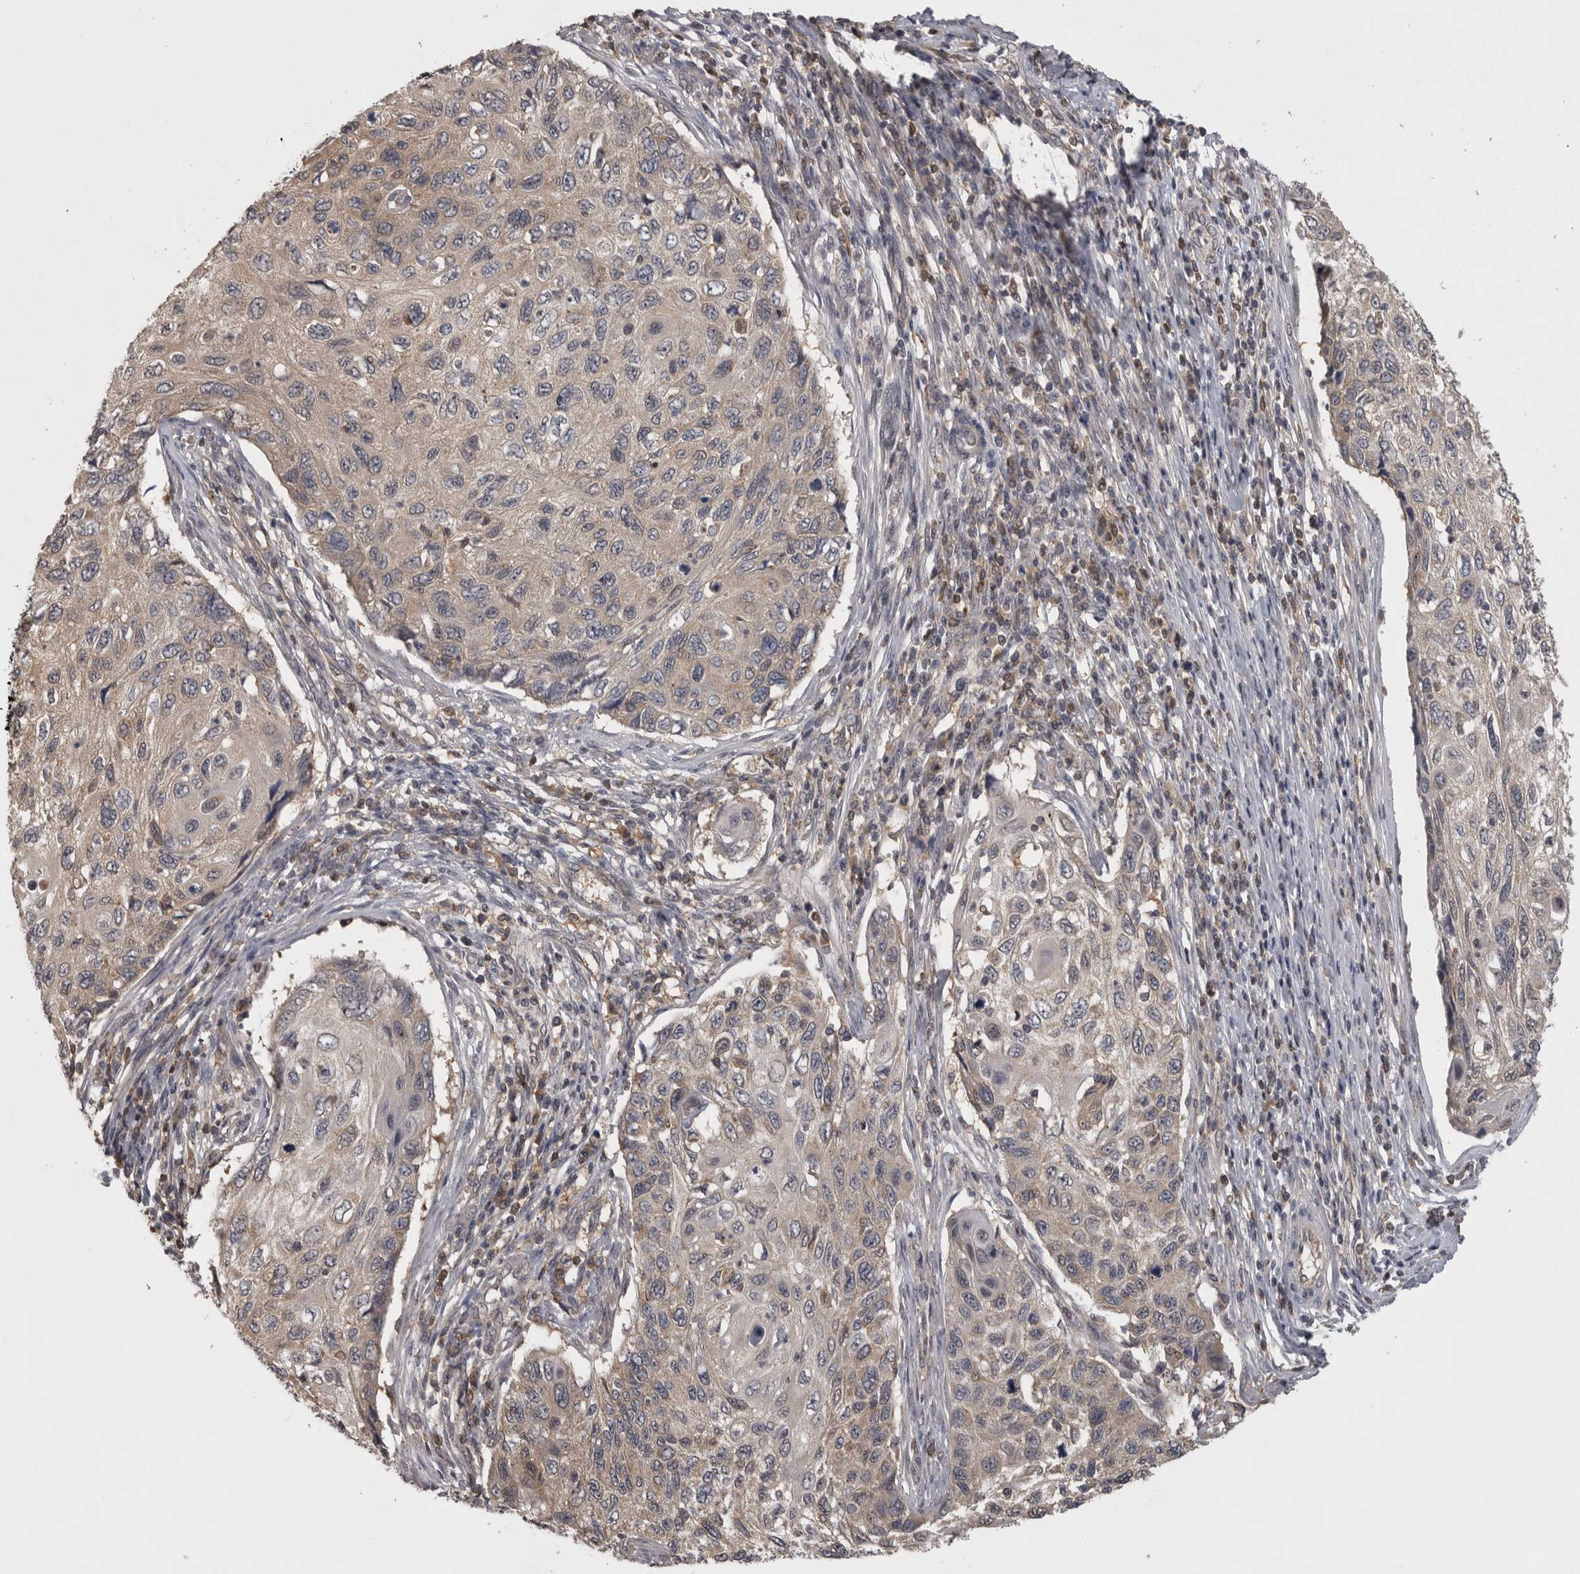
{"staining": {"intensity": "weak", "quantity": "25%-75%", "location": "cytoplasmic/membranous"}, "tissue": "cervical cancer", "cell_type": "Tumor cells", "image_type": "cancer", "snomed": [{"axis": "morphology", "description": "Squamous cell carcinoma, NOS"}, {"axis": "topography", "description": "Cervix"}], "caption": "Immunohistochemistry (DAB (3,3'-diaminobenzidine)) staining of cervical cancer (squamous cell carcinoma) exhibits weak cytoplasmic/membranous protein staining in approximately 25%-75% of tumor cells.", "gene": "APRT", "patient": {"sex": "female", "age": 70}}